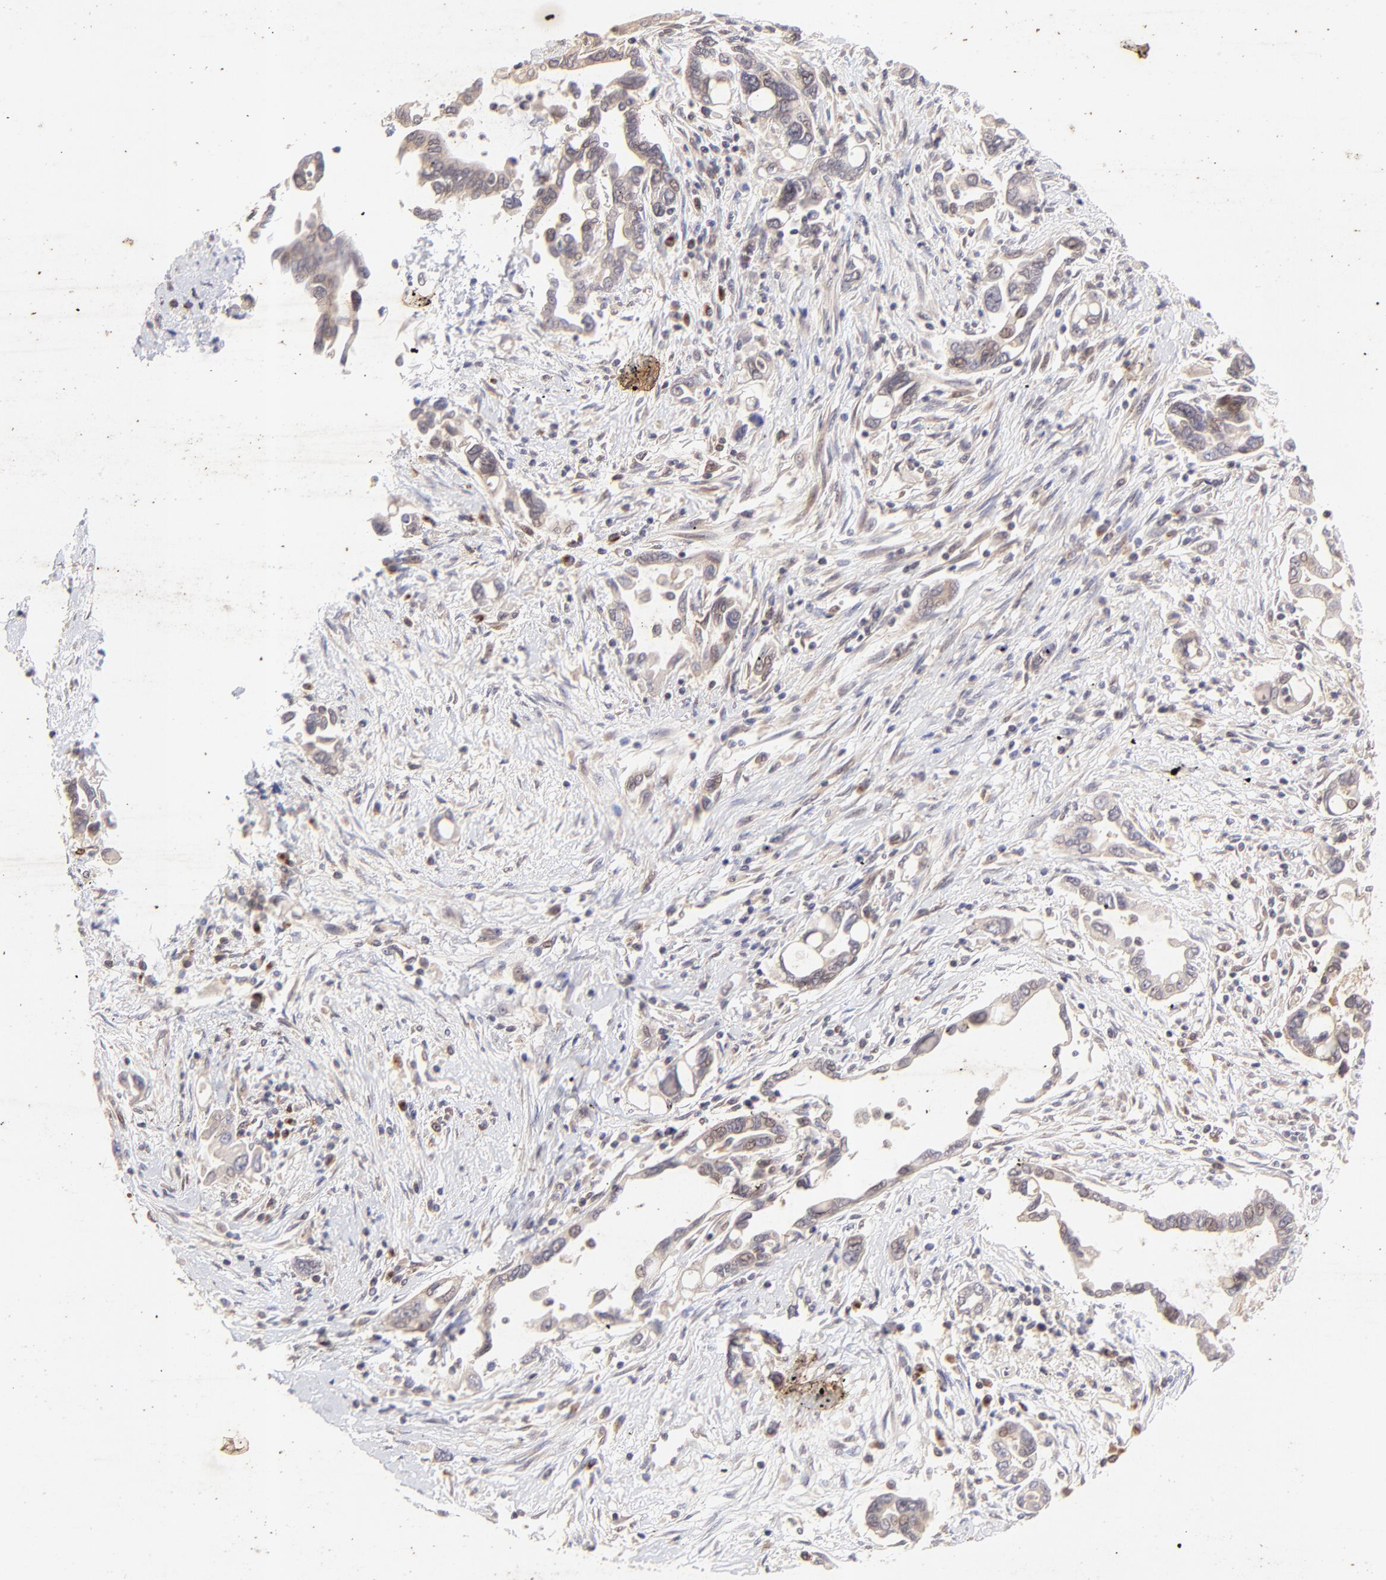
{"staining": {"intensity": "weak", "quantity": ">75%", "location": "cytoplasmic/membranous,nuclear"}, "tissue": "pancreatic cancer", "cell_type": "Tumor cells", "image_type": "cancer", "snomed": [{"axis": "morphology", "description": "Adenocarcinoma, NOS"}, {"axis": "topography", "description": "Pancreas"}], "caption": "Weak cytoplasmic/membranous and nuclear positivity for a protein is present in approximately >75% of tumor cells of adenocarcinoma (pancreatic) using immunohistochemistry (IHC).", "gene": "TNRC6B", "patient": {"sex": "female", "age": 57}}